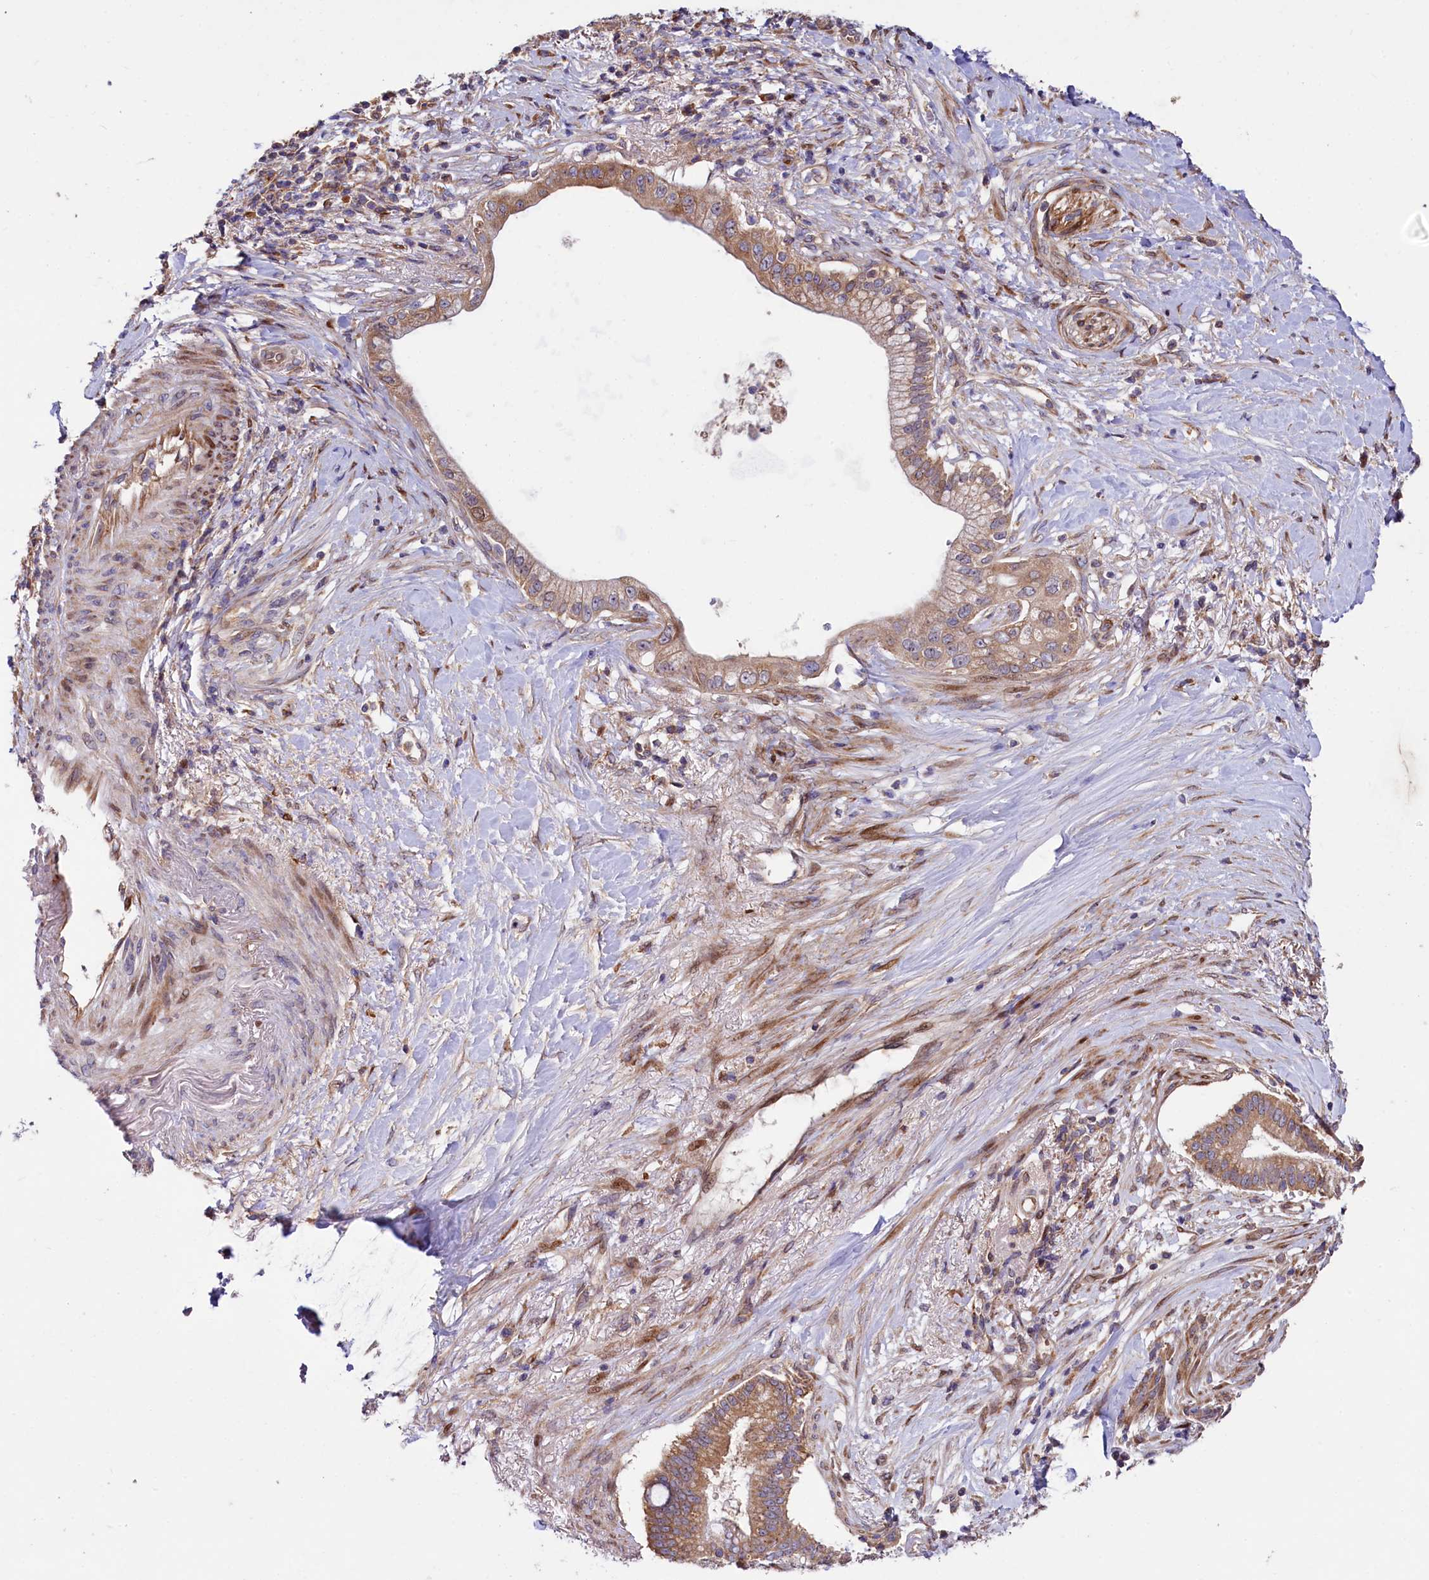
{"staining": {"intensity": "moderate", "quantity": ">75%", "location": "cytoplasmic/membranous"}, "tissue": "pancreatic cancer", "cell_type": "Tumor cells", "image_type": "cancer", "snomed": [{"axis": "morphology", "description": "Adenocarcinoma, NOS"}, {"axis": "topography", "description": "Pancreas"}], "caption": "A medium amount of moderate cytoplasmic/membranous staining is present in approximately >75% of tumor cells in adenocarcinoma (pancreatic) tissue.", "gene": "PDZRN3", "patient": {"sex": "male", "age": 68}}